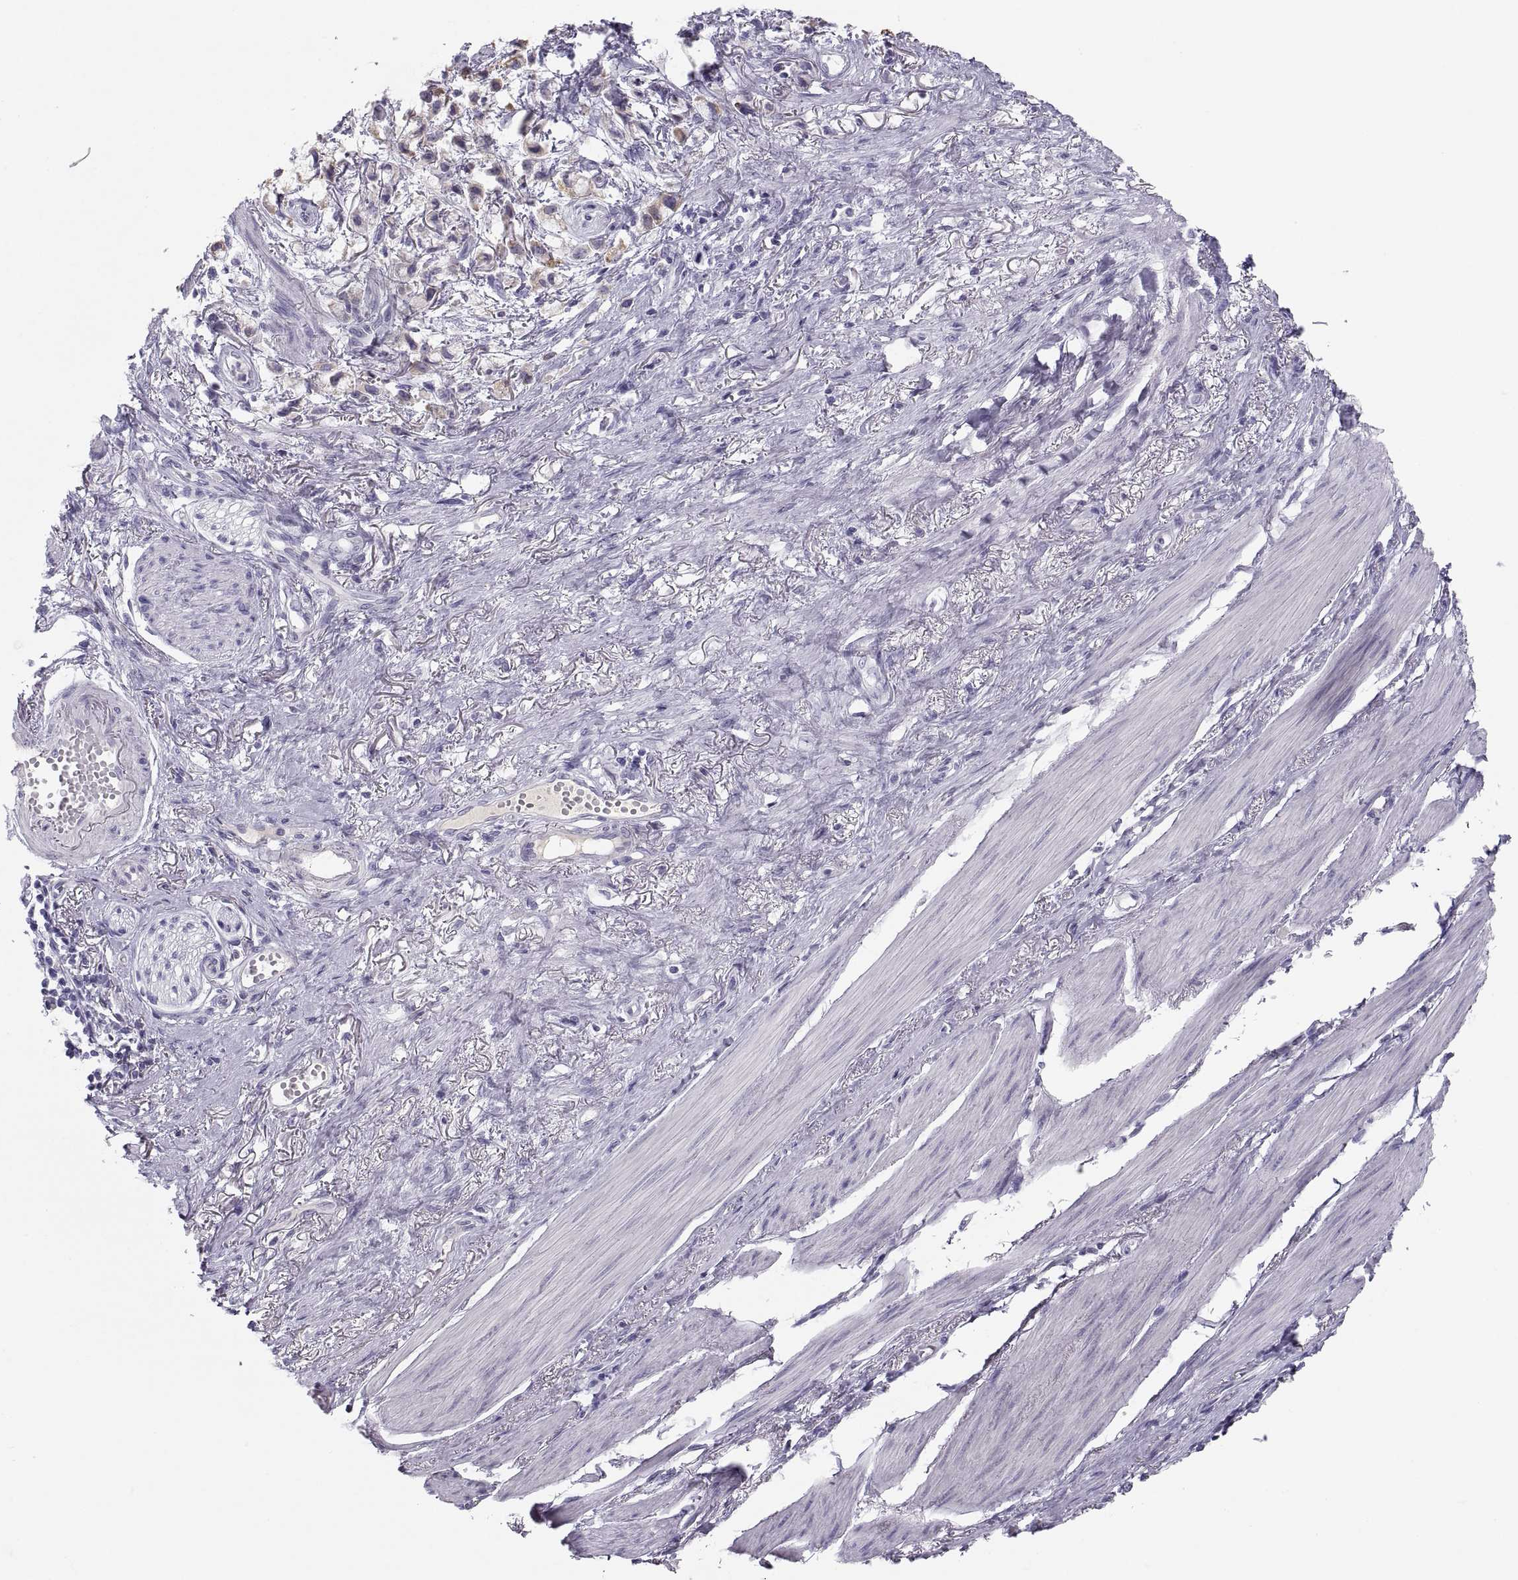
{"staining": {"intensity": "strong", "quantity": "25%-75%", "location": "cytoplasmic/membranous"}, "tissue": "stomach cancer", "cell_type": "Tumor cells", "image_type": "cancer", "snomed": [{"axis": "morphology", "description": "Adenocarcinoma, NOS"}, {"axis": "topography", "description": "Stomach"}], "caption": "Protein staining shows strong cytoplasmic/membranous staining in approximately 25%-75% of tumor cells in stomach cancer (adenocarcinoma). (DAB (3,3'-diaminobenzidine) IHC, brown staining for protein, blue staining for nuclei).", "gene": "MAGEB2", "patient": {"sex": "female", "age": 81}}